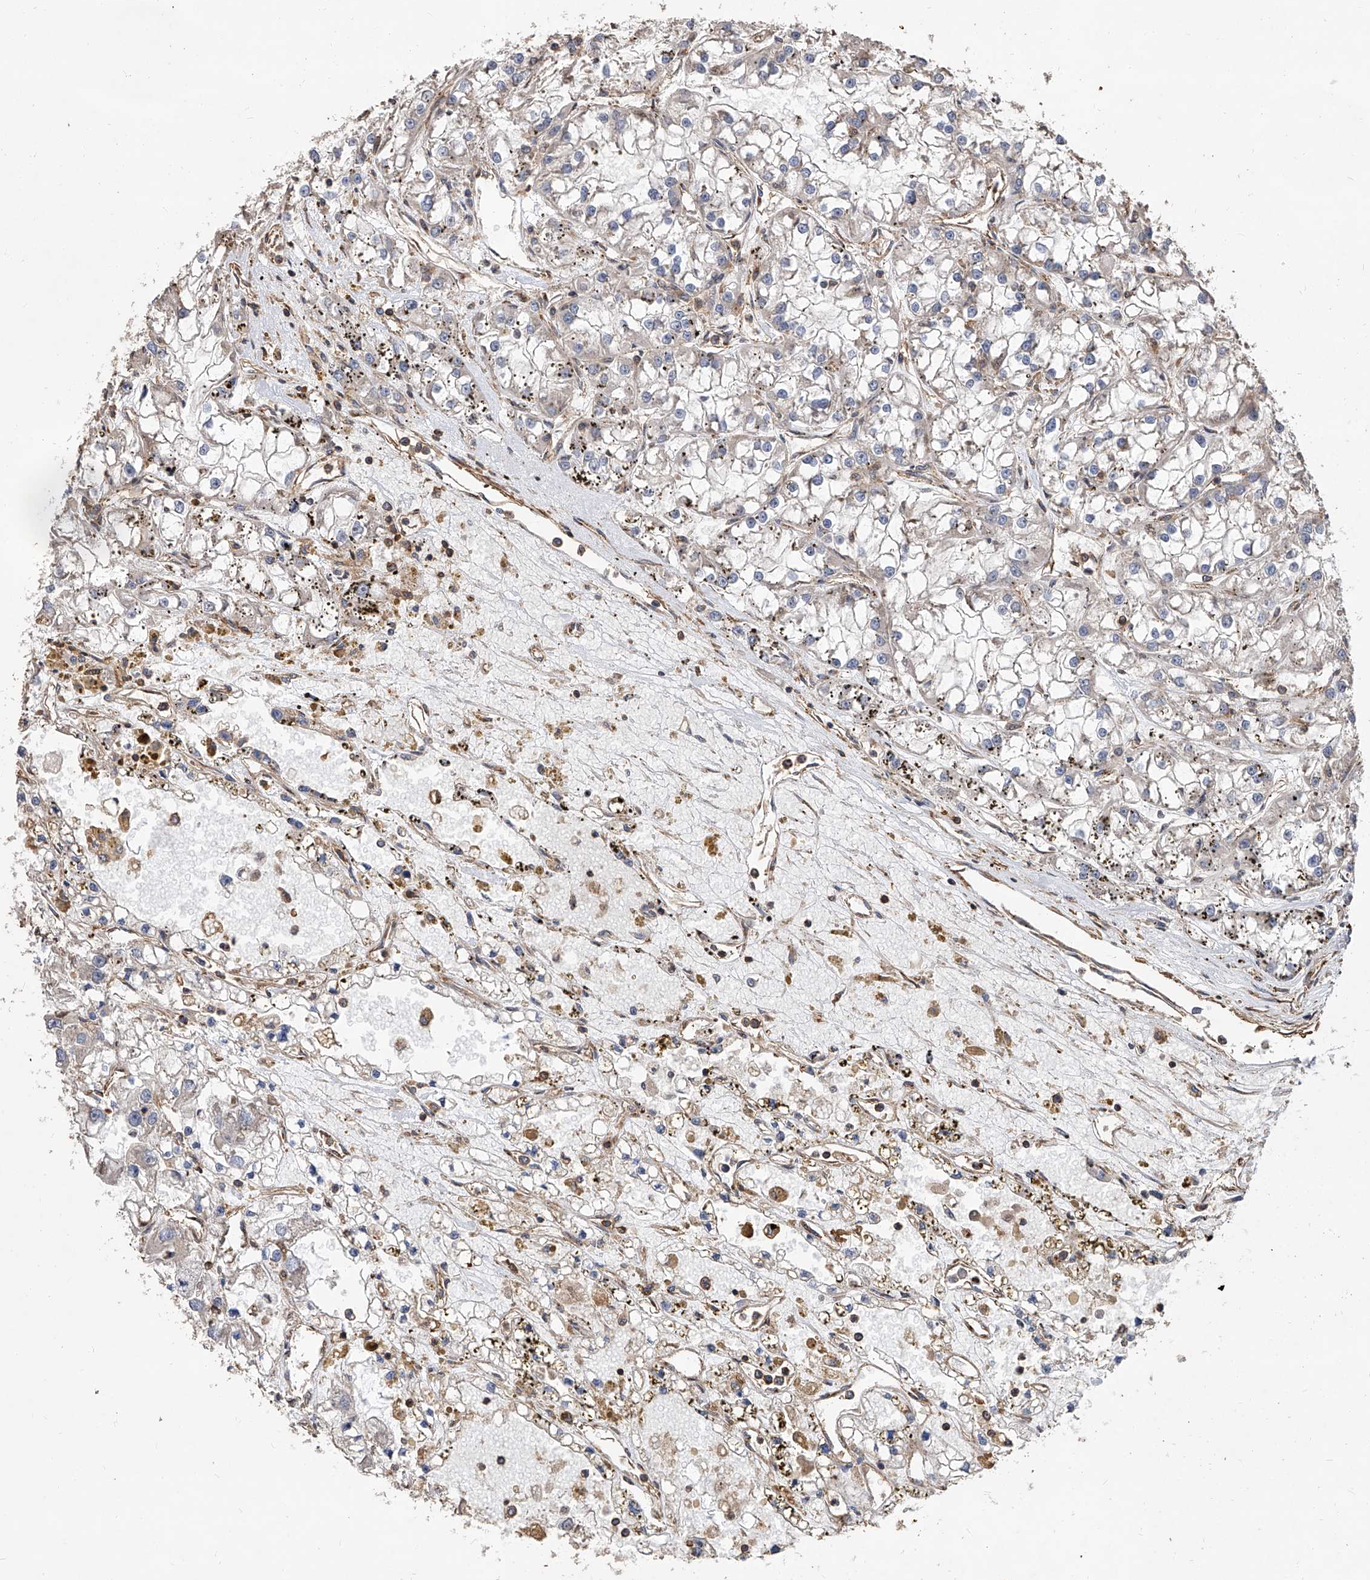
{"staining": {"intensity": "negative", "quantity": "none", "location": "none"}, "tissue": "renal cancer", "cell_type": "Tumor cells", "image_type": "cancer", "snomed": [{"axis": "morphology", "description": "Adenocarcinoma, NOS"}, {"axis": "topography", "description": "Kidney"}], "caption": "Adenocarcinoma (renal) was stained to show a protein in brown. There is no significant expression in tumor cells. Brightfield microscopy of IHC stained with DAB (brown) and hematoxylin (blue), captured at high magnification.", "gene": "PISD", "patient": {"sex": "female", "age": 52}}